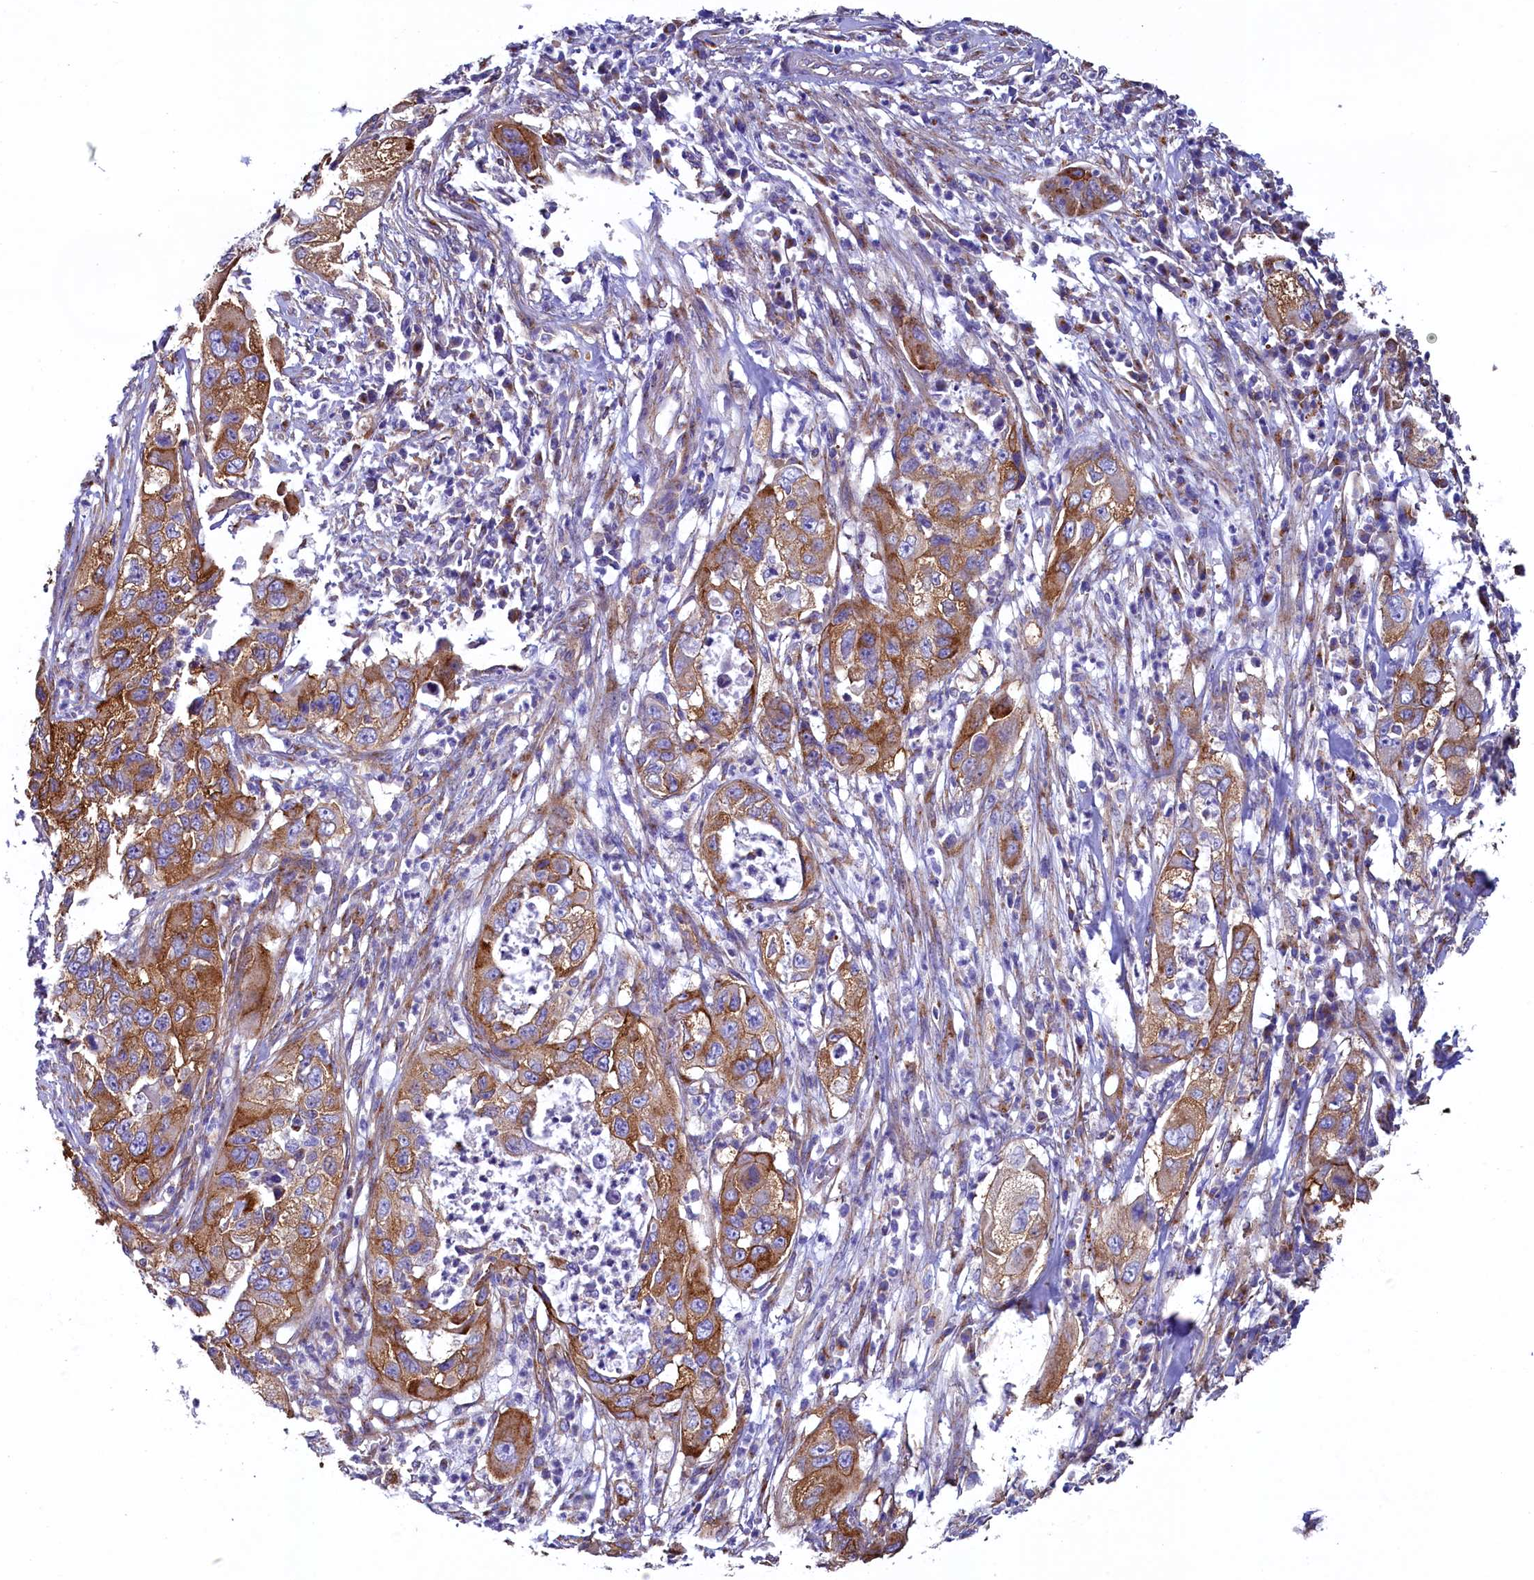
{"staining": {"intensity": "moderate", "quantity": ">75%", "location": "cytoplasmic/membranous"}, "tissue": "pancreatic cancer", "cell_type": "Tumor cells", "image_type": "cancer", "snomed": [{"axis": "morphology", "description": "Adenocarcinoma, NOS"}, {"axis": "topography", "description": "Pancreas"}], "caption": "Moderate cytoplasmic/membranous staining is appreciated in approximately >75% of tumor cells in pancreatic cancer (adenocarcinoma). (DAB IHC, brown staining for protein, blue staining for nuclei).", "gene": "GPR21", "patient": {"sex": "female", "age": 78}}